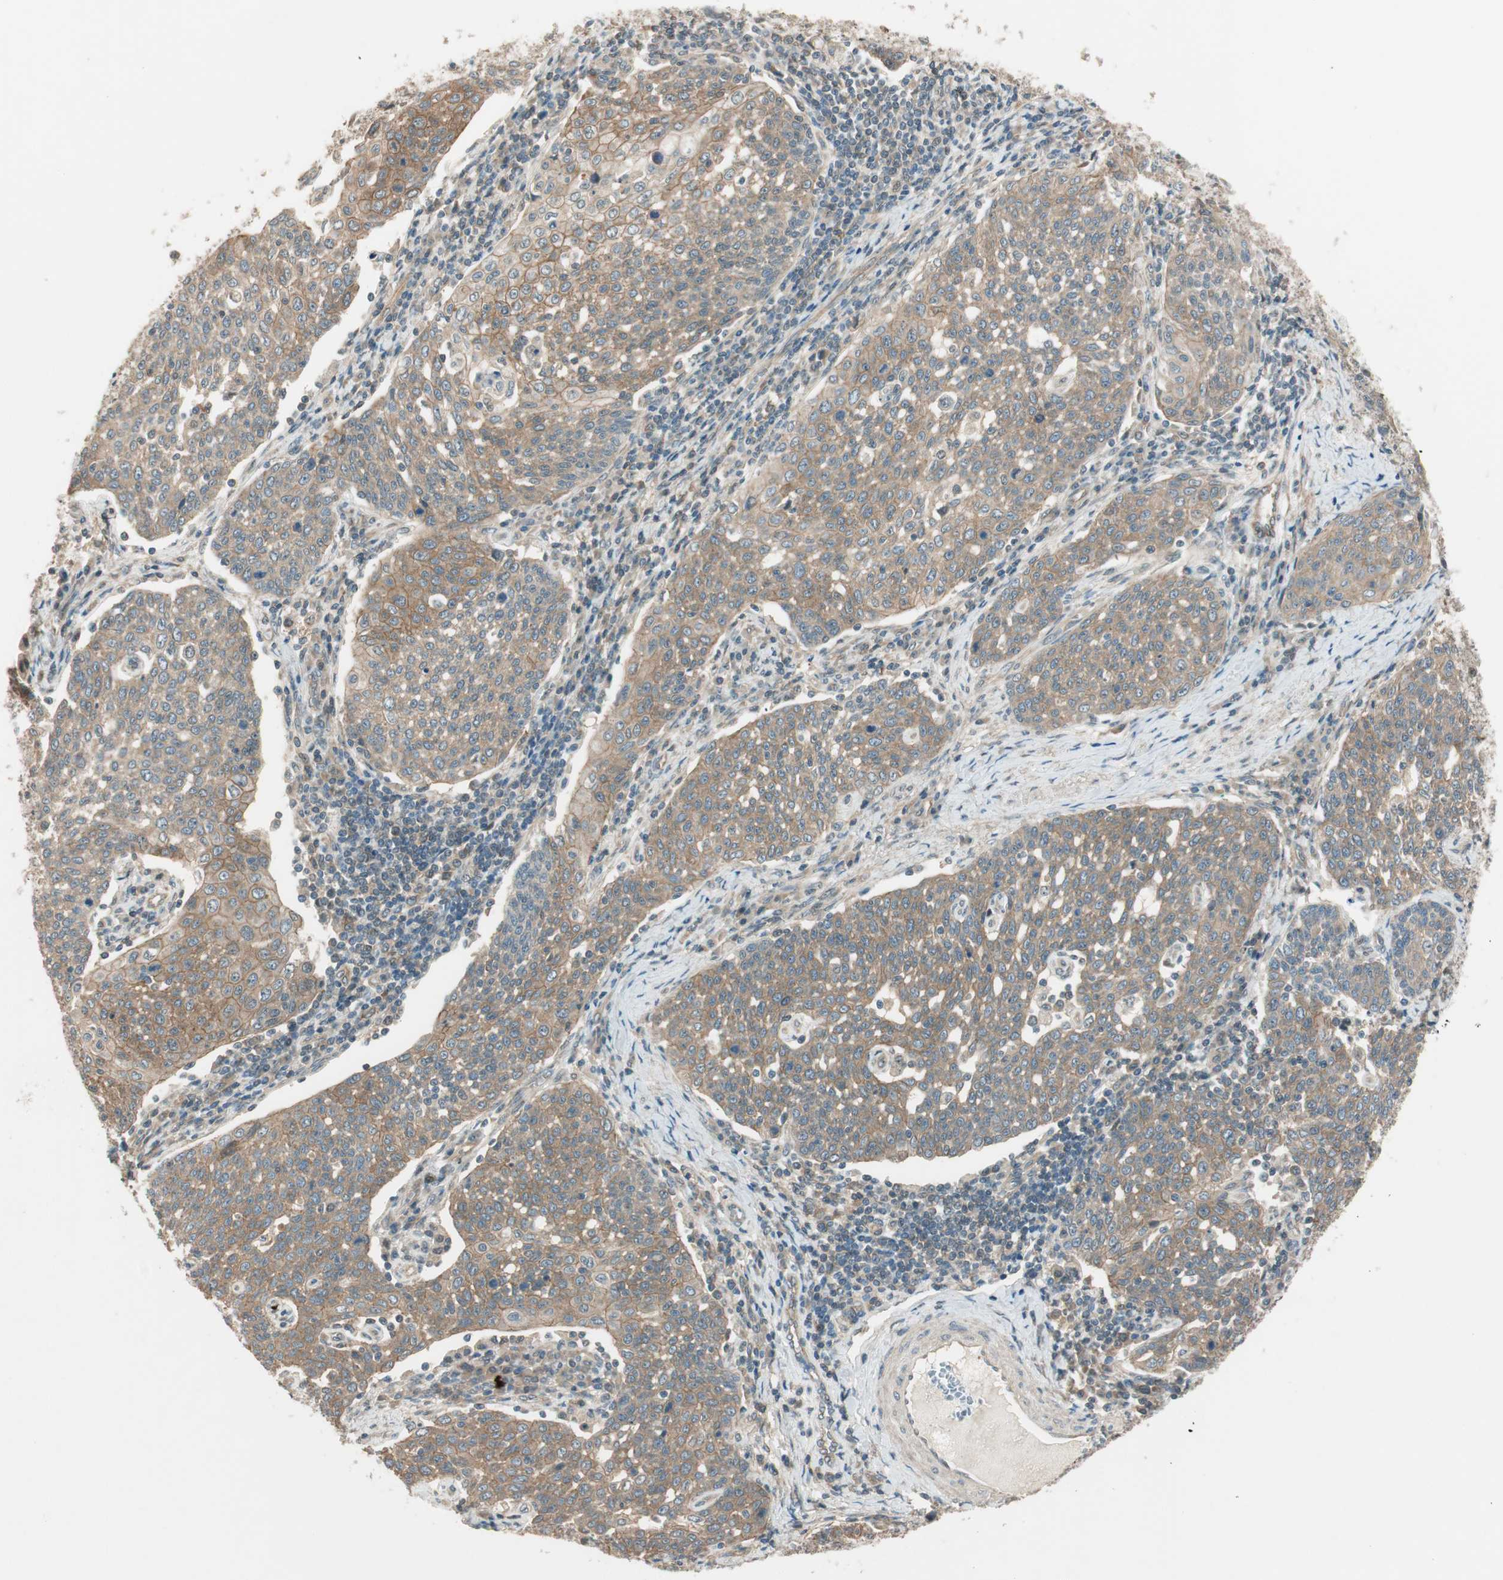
{"staining": {"intensity": "moderate", "quantity": ">75%", "location": "cytoplasmic/membranous"}, "tissue": "cervical cancer", "cell_type": "Tumor cells", "image_type": "cancer", "snomed": [{"axis": "morphology", "description": "Squamous cell carcinoma, NOS"}, {"axis": "topography", "description": "Cervix"}], "caption": "High-magnification brightfield microscopy of cervical squamous cell carcinoma stained with DAB (brown) and counterstained with hematoxylin (blue). tumor cells exhibit moderate cytoplasmic/membranous staining is present in about>75% of cells.", "gene": "PSMD8", "patient": {"sex": "female", "age": 34}}